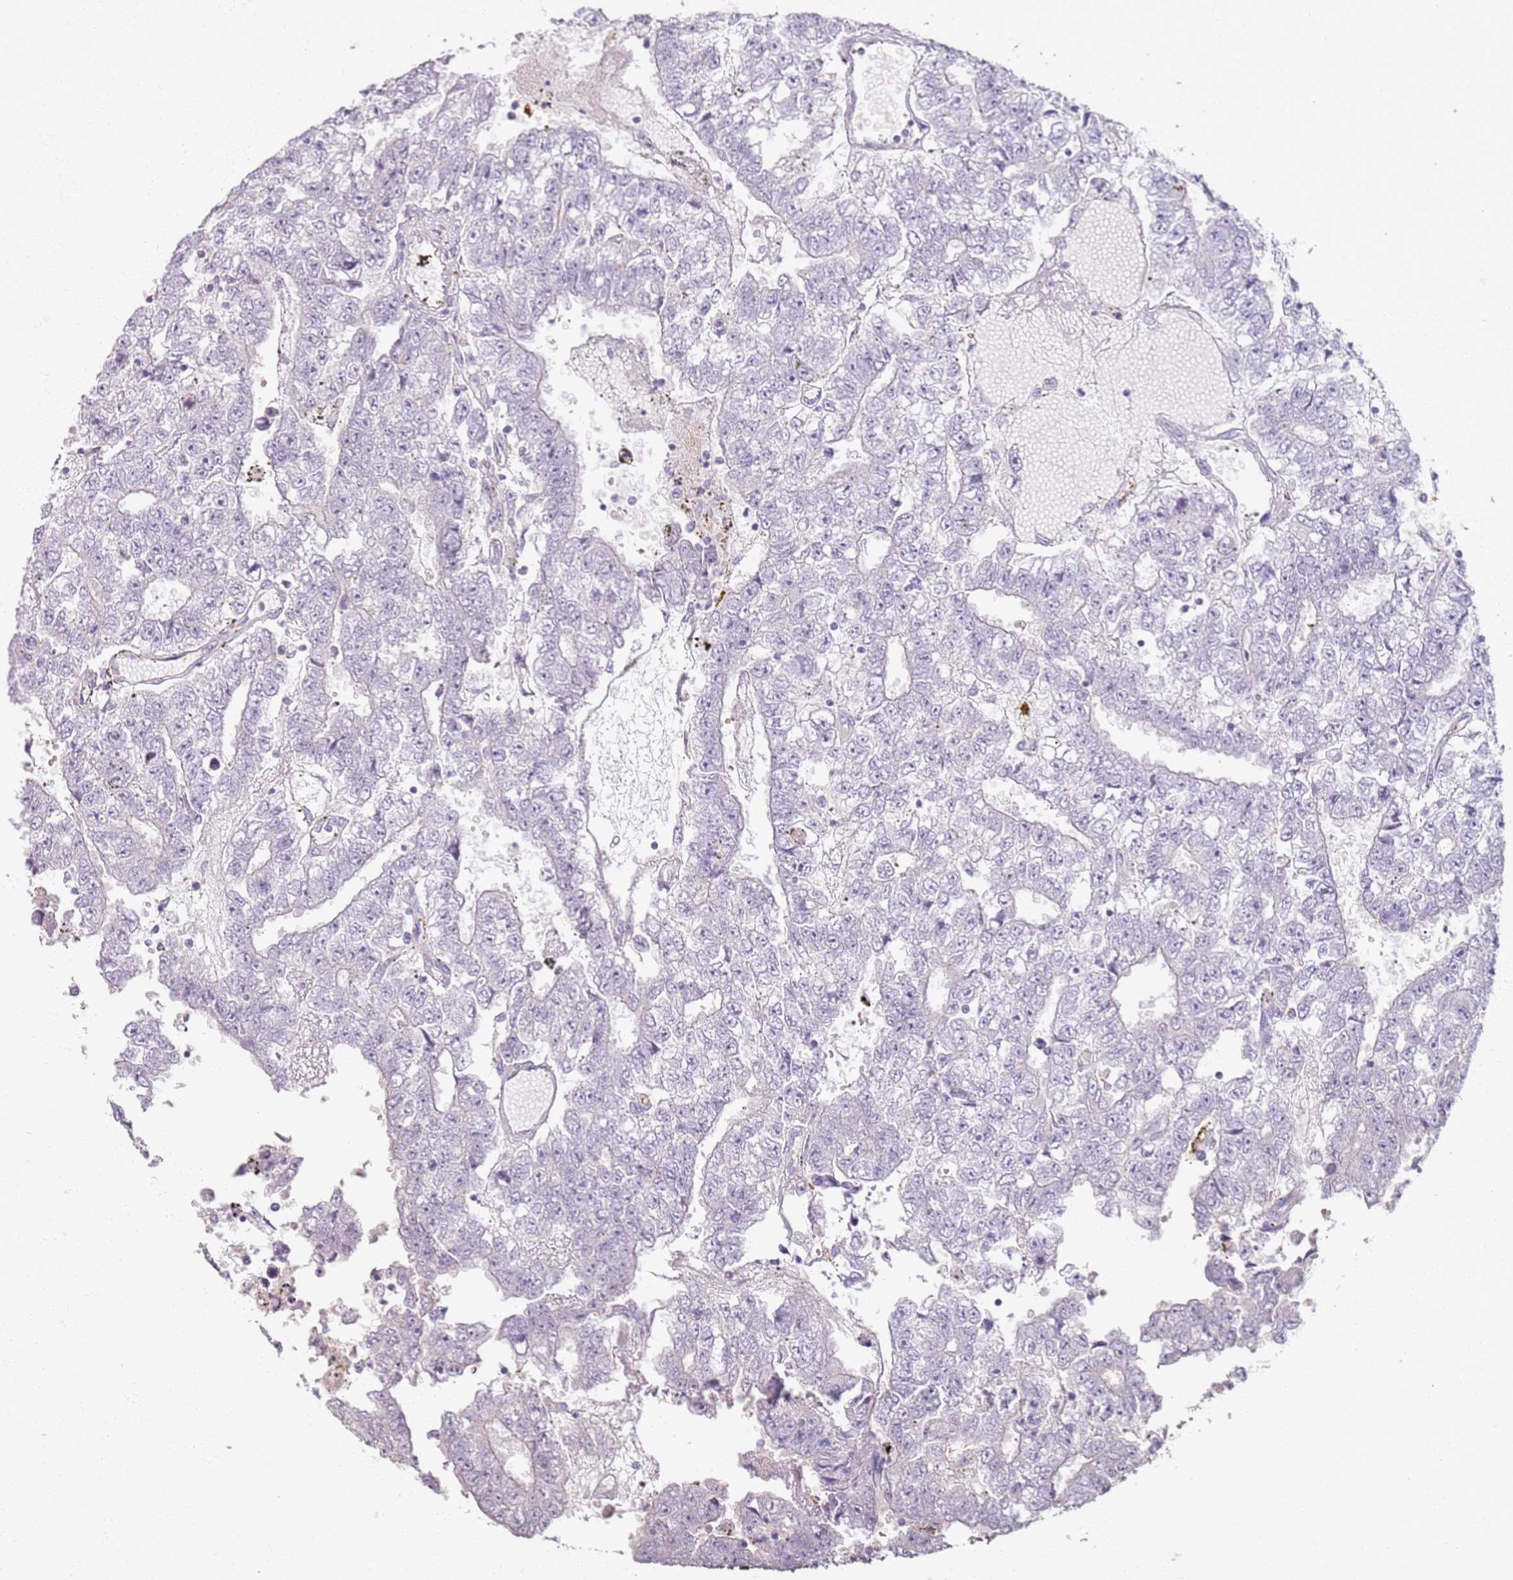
{"staining": {"intensity": "negative", "quantity": "none", "location": "none"}, "tissue": "testis cancer", "cell_type": "Tumor cells", "image_type": "cancer", "snomed": [{"axis": "morphology", "description": "Carcinoma, Embryonal, NOS"}, {"axis": "topography", "description": "Testis"}], "caption": "Tumor cells show no significant expression in testis embryonal carcinoma. (DAB immunohistochemistry (IHC) visualized using brightfield microscopy, high magnification).", "gene": "CD40LG", "patient": {"sex": "male", "age": 25}}